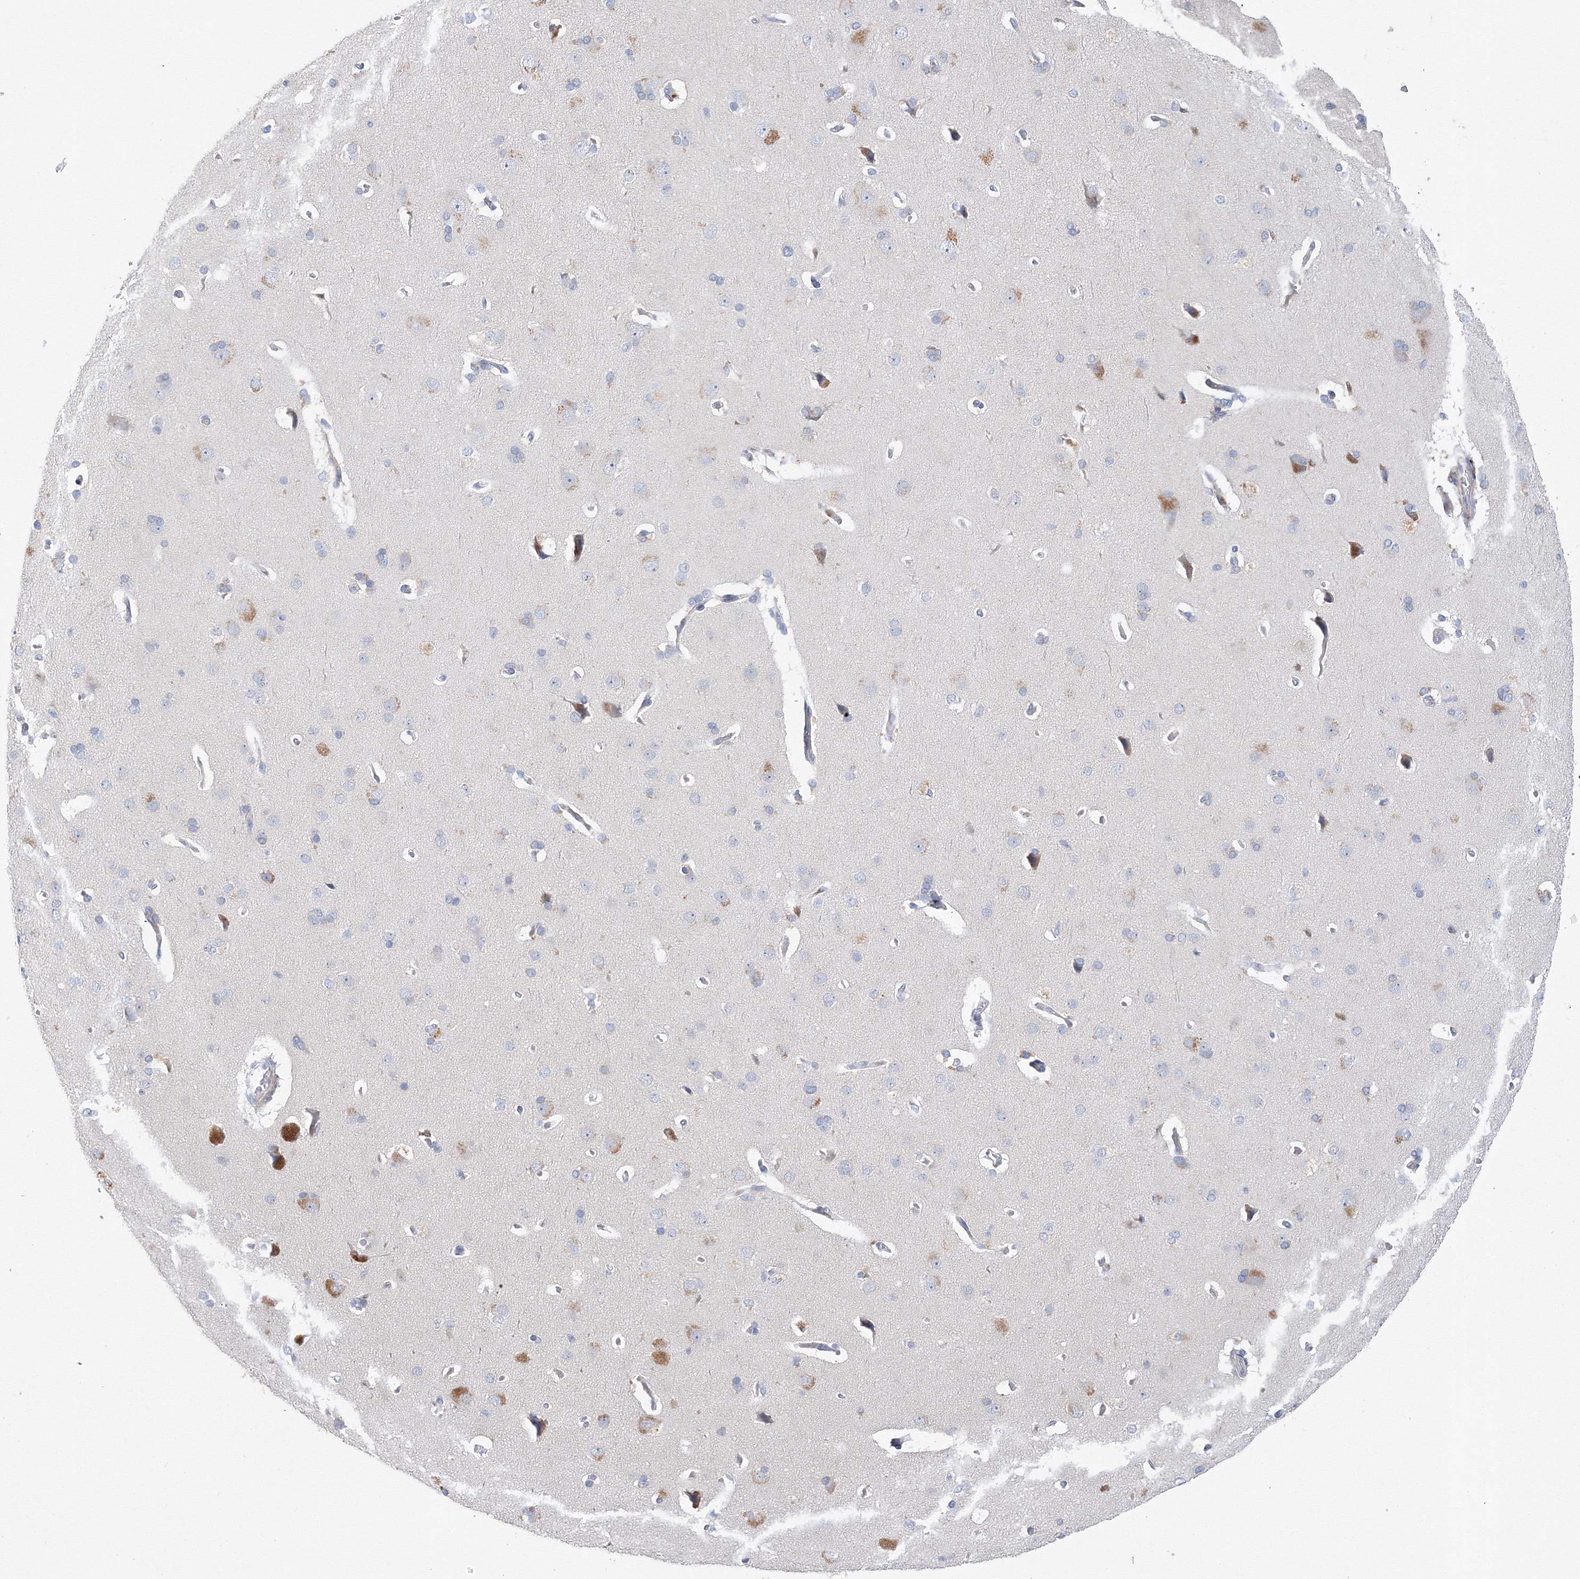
{"staining": {"intensity": "weak", "quantity": "25%-75%", "location": "cytoplasmic/membranous"}, "tissue": "cerebral cortex", "cell_type": "Endothelial cells", "image_type": "normal", "snomed": [{"axis": "morphology", "description": "Normal tissue, NOS"}, {"axis": "topography", "description": "Cerebral cortex"}], "caption": "Protein analysis of unremarkable cerebral cortex displays weak cytoplasmic/membranous staining in about 25%-75% of endothelial cells. The protein of interest is shown in brown color, while the nuclei are stained blue.", "gene": "DIS3L2", "patient": {"sex": "male", "age": 62}}